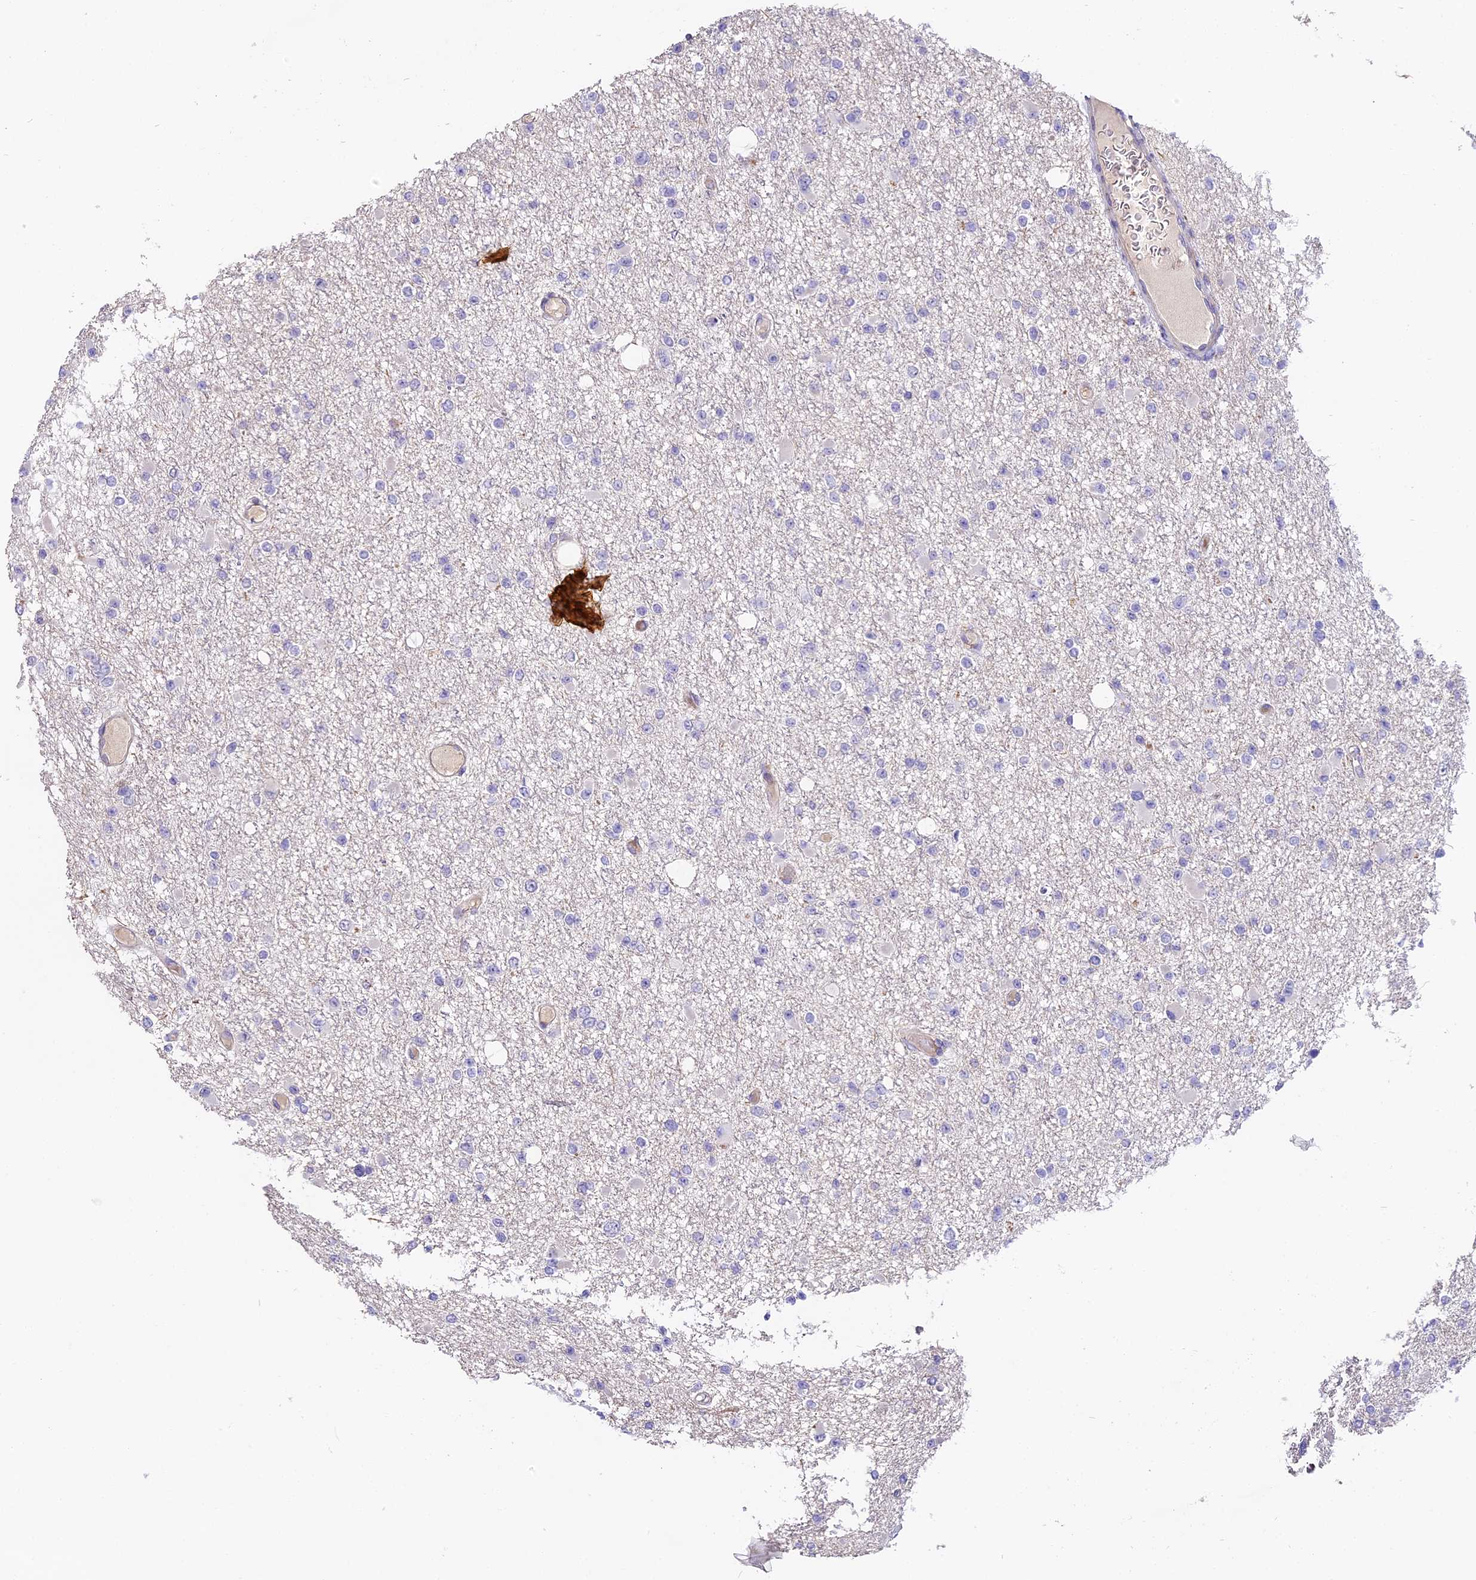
{"staining": {"intensity": "negative", "quantity": "none", "location": "none"}, "tissue": "glioma", "cell_type": "Tumor cells", "image_type": "cancer", "snomed": [{"axis": "morphology", "description": "Glioma, malignant, Low grade"}, {"axis": "topography", "description": "Brain"}], "caption": "A histopathology image of human low-grade glioma (malignant) is negative for staining in tumor cells.", "gene": "NOD2", "patient": {"sex": "female", "age": 22}}